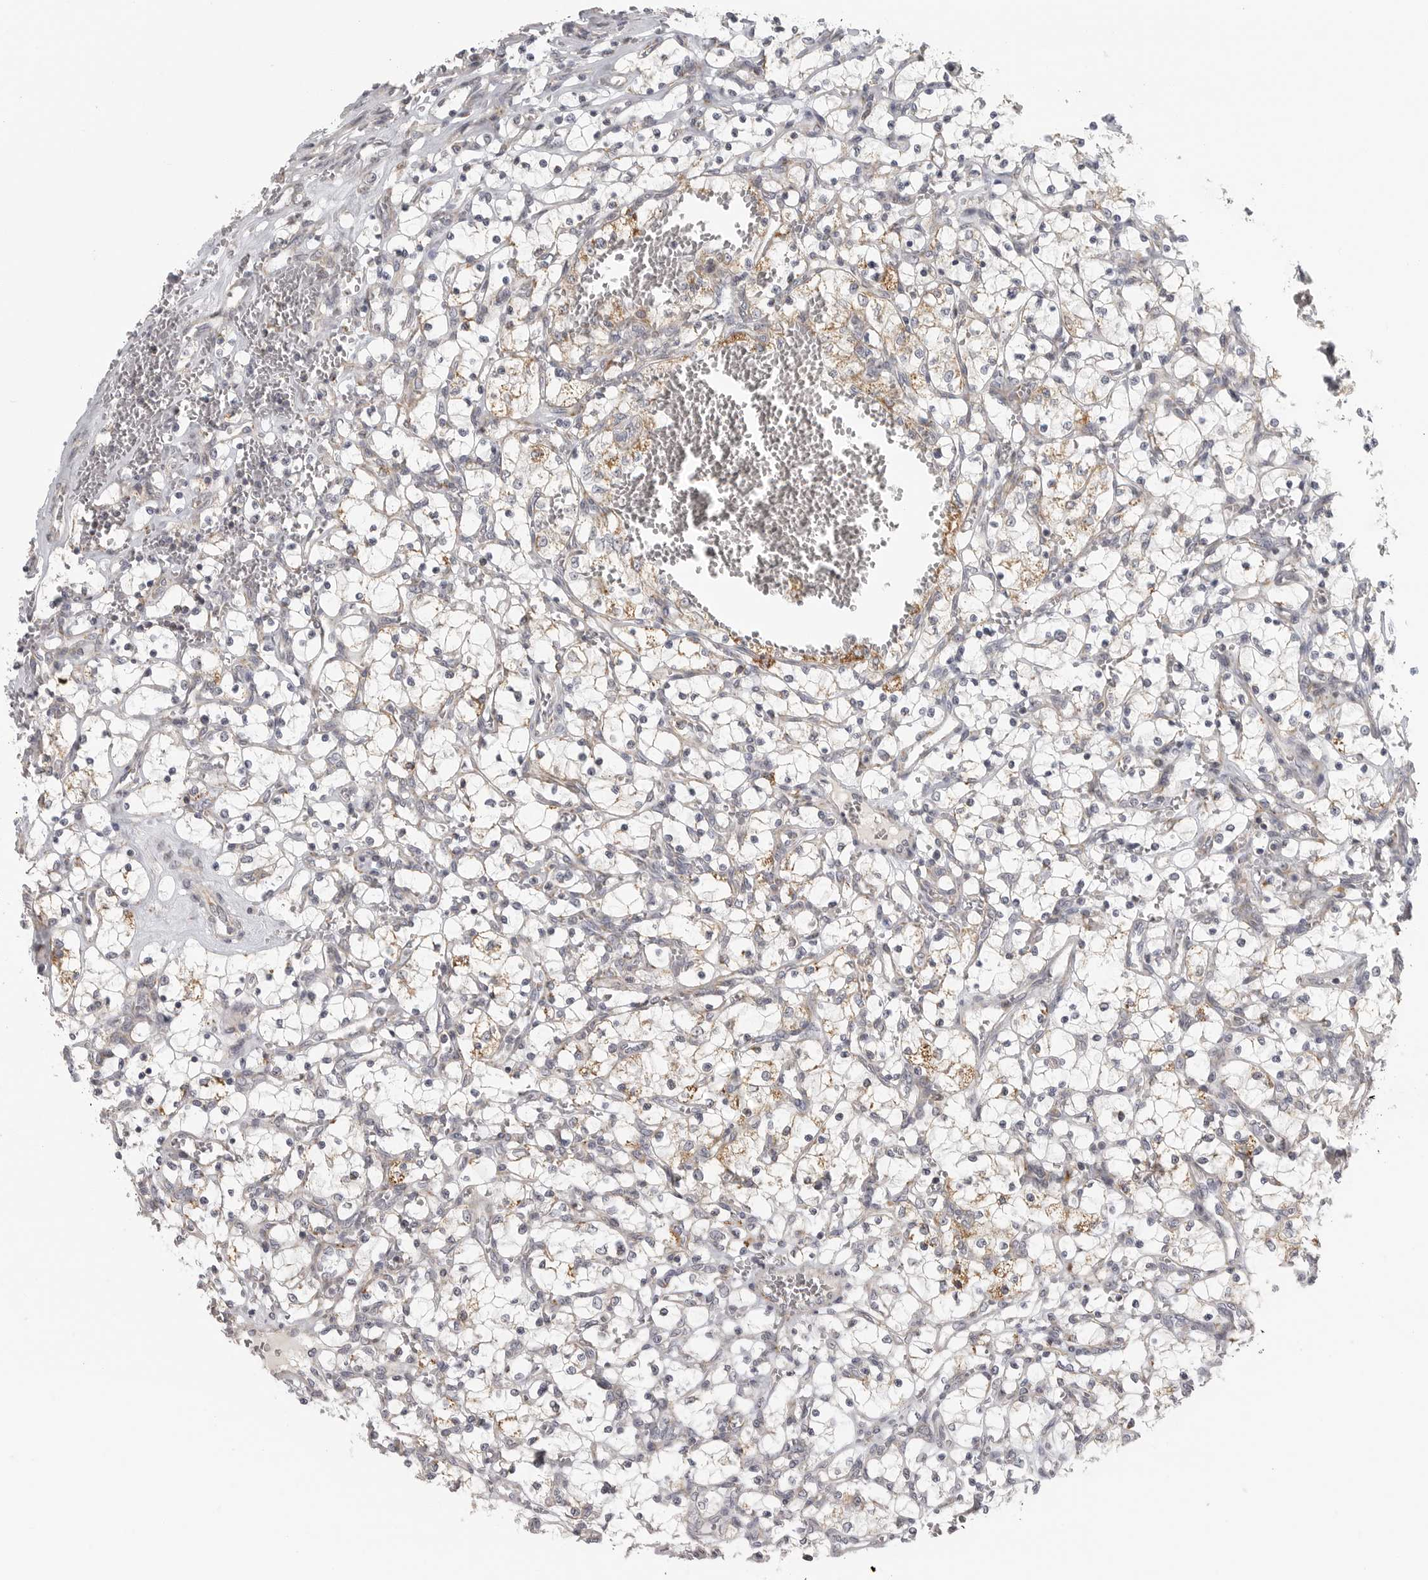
{"staining": {"intensity": "weak", "quantity": "<25%", "location": "cytoplasmic/membranous"}, "tissue": "renal cancer", "cell_type": "Tumor cells", "image_type": "cancer", "snomed": [{"axis": "morphology", "description": "Adenocarcinoma, NOS"}, {"axis": "topography", "description": "Kidney"}], "caption": "This is an immunohistochemistry histopathology image of human renal cancer (adenocarcinoma). There is no expression in tumor cells.", "gene": "RXFP3", "patient": {"sex": "female", "age": 69}}